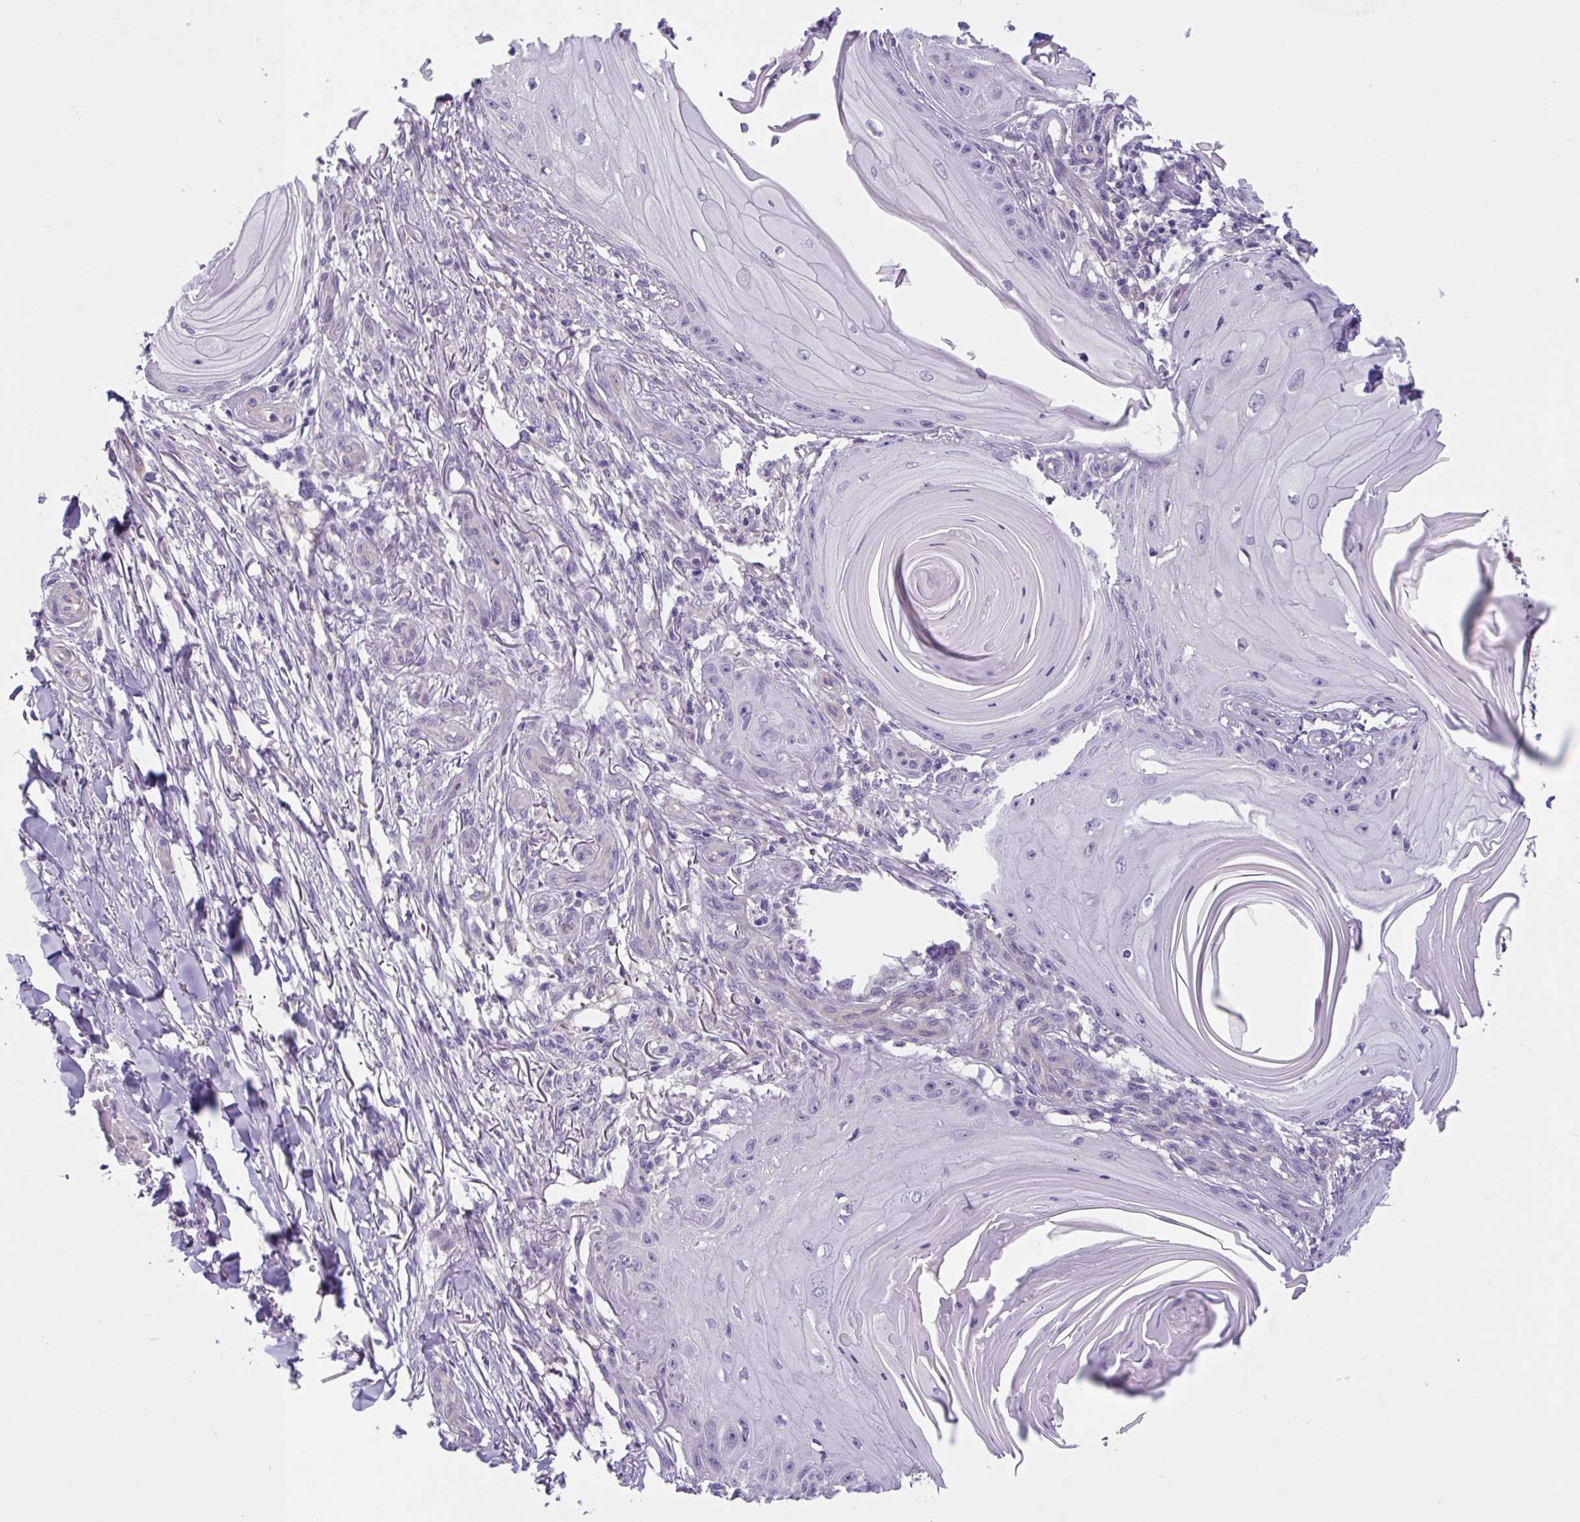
{"staining": {"intensity": "negative", "quantity": "none", "location": "none"}, "tissue": "skin cancer", "cell_type": "Tumor cells", "image_type": "cancer", "snomed": [{"axis": "morphology", "description": "Squamous cell carcinoma, NOS"}, {"axis": "topography", "description": "Skin"}], "caption": "Immunohistochemistry of squamous cell carcinoma (skin) exhibits no positivity in tumor cells.", "gene": "TTC7B", "patient": {"sex": "female", "age": 77}}